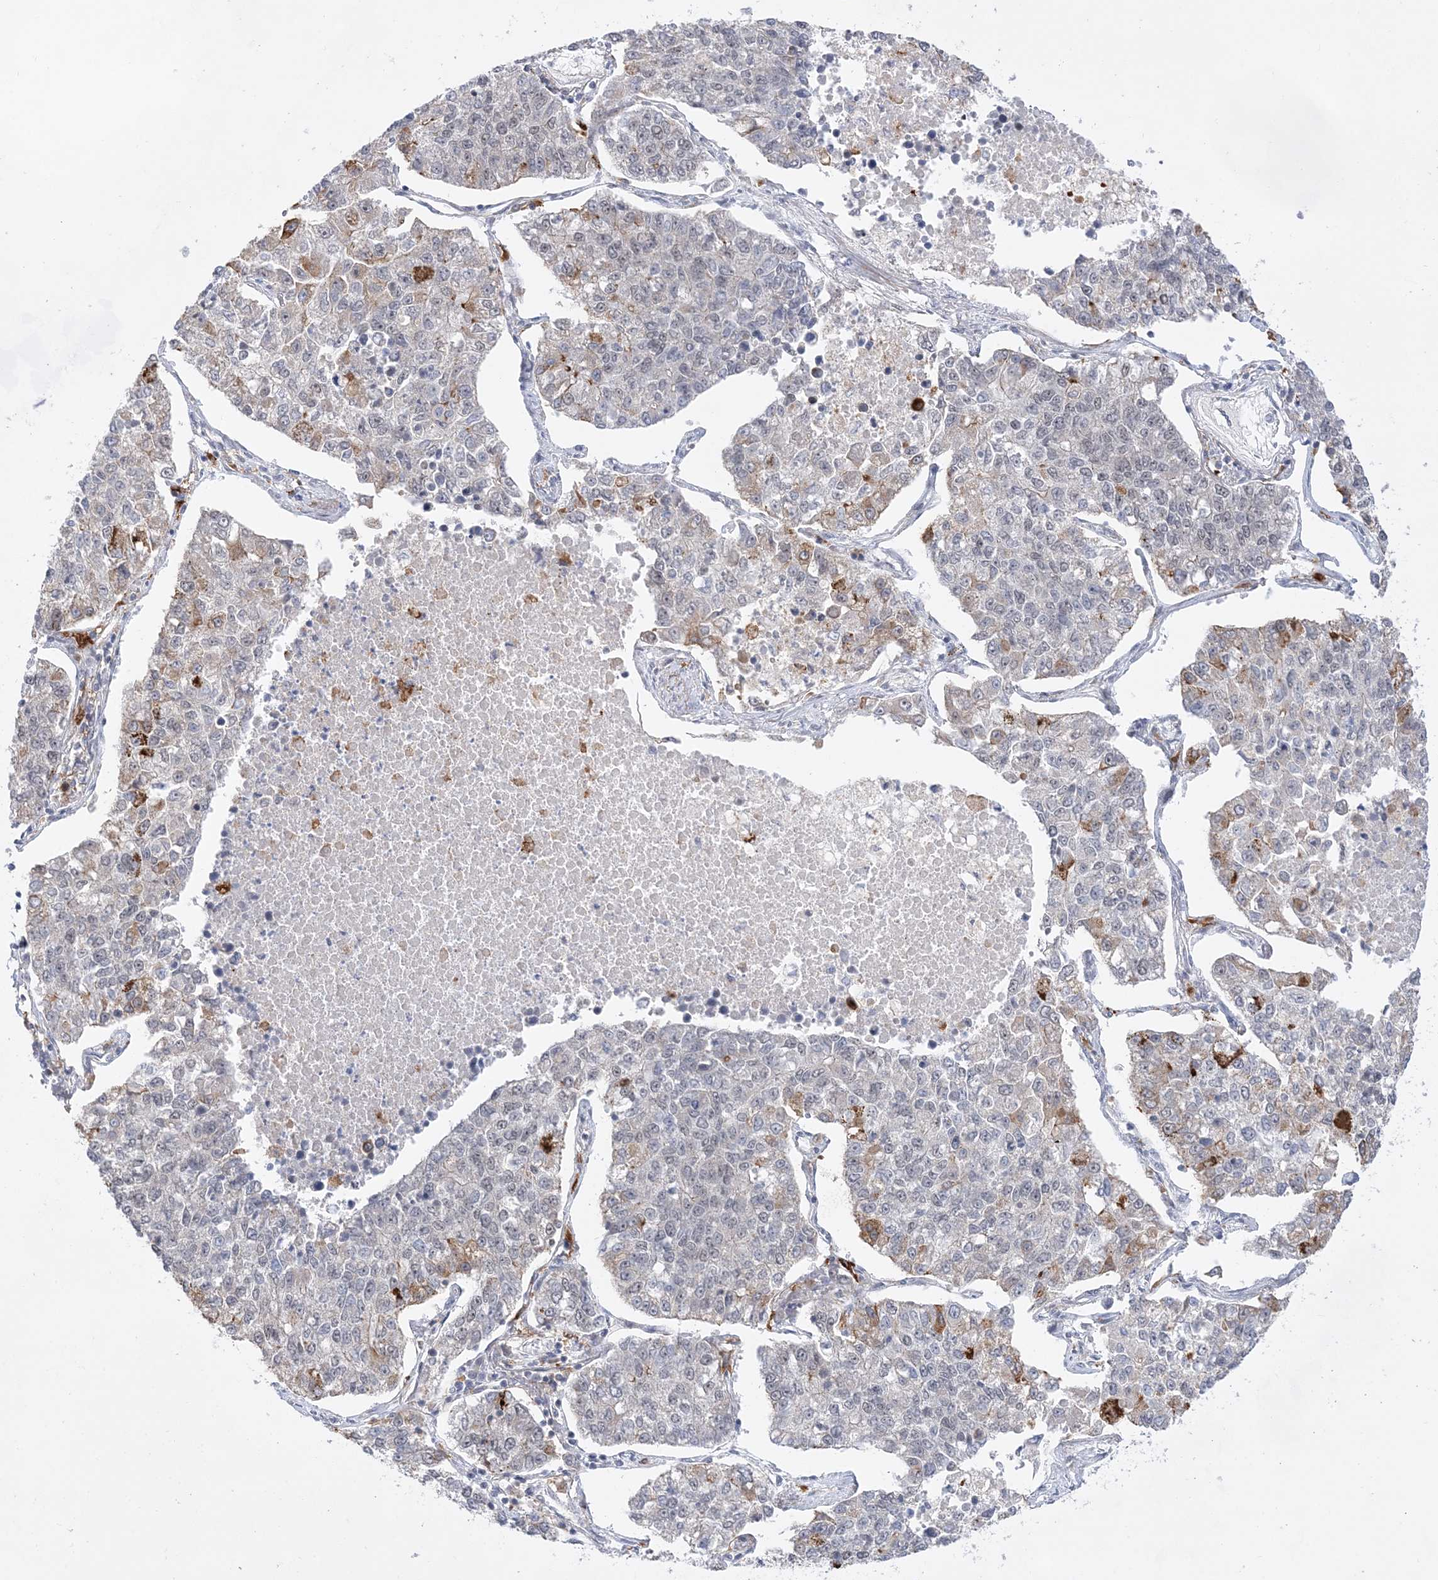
{"staining": {"intensity": "weak", "quantity": "<25%", "location": "cytoplasmic/membranous"}, "tissue": "lung cancer", "cell_type": "Tumor cells", "image_type": "cancer", "snomed": [{"axis": "morphology", "description": "Adenocarcinoma, NOS"}, {"axis": "topography", "description": "Lung"}], "caption": "Human lung cancer (adenocarcinoma) stained for a protein using IHC displays no positivity in tumor cells.", "gene": "ANAPC15", "patient": {"sex": "male", "age": 49}}